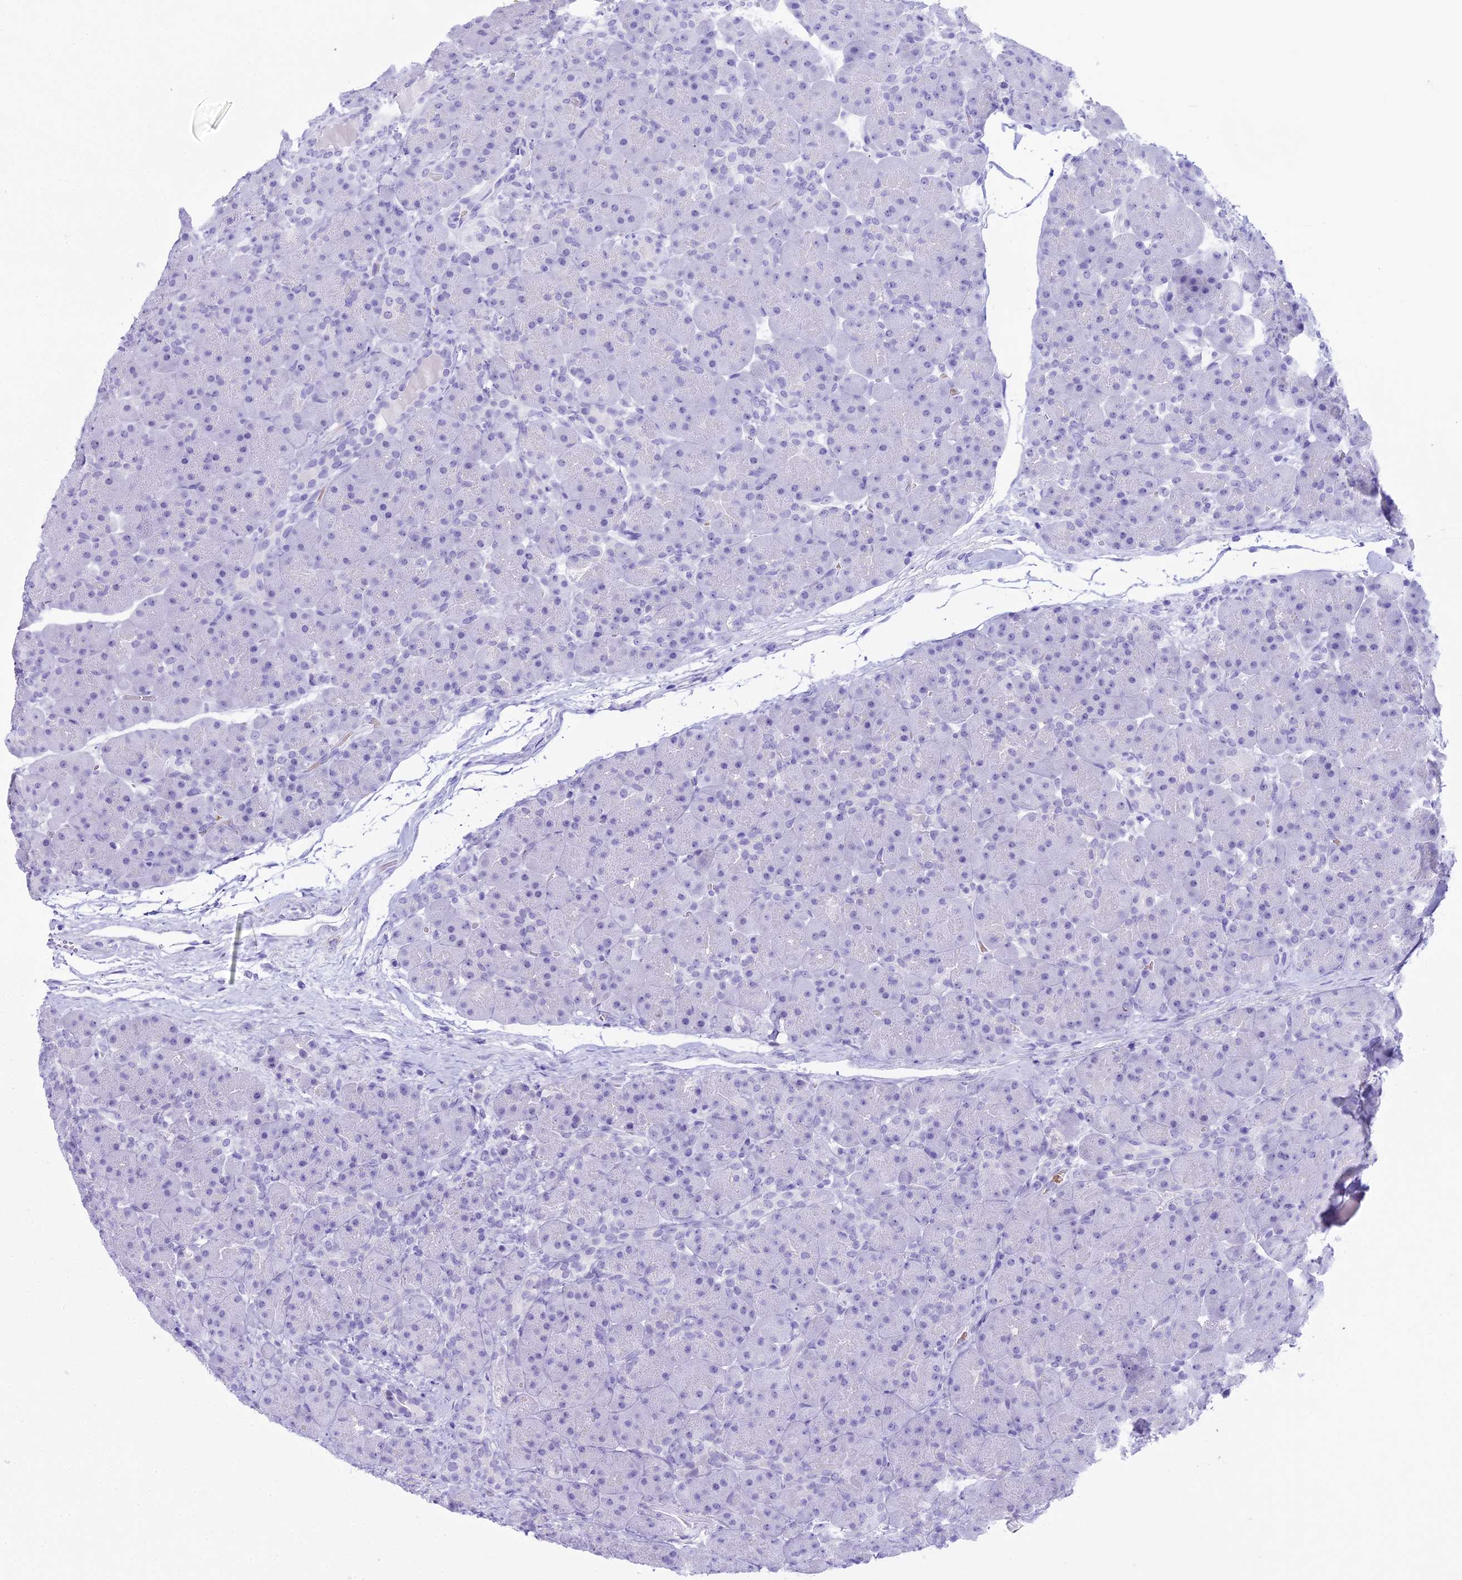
{"staining": {"intensity": "negative", "quantity": "none", "location": "none"}, "tissue": "pancreas", "cell_type": "Exocrine glandular cells", "image_type": "normal", "snomed": [{"axis": "morphology", "description": "Normal tissue, NOS"}, {"axis": "topography", "description": "Pancreas"}], "caption": "Immunohistochemistry (IHC) of unremarkable pancreas exhibits no expression in exocrine glandular cells. Brightfield microscopy of immunohistochemistry (IHC) stained with DAB (3,3'-diaminobenzidine) (brown) and hematoxylin (blue), captured at high magnification.", "gene": "RNPS1", "patient": {"sex": "male", "age": 66}}